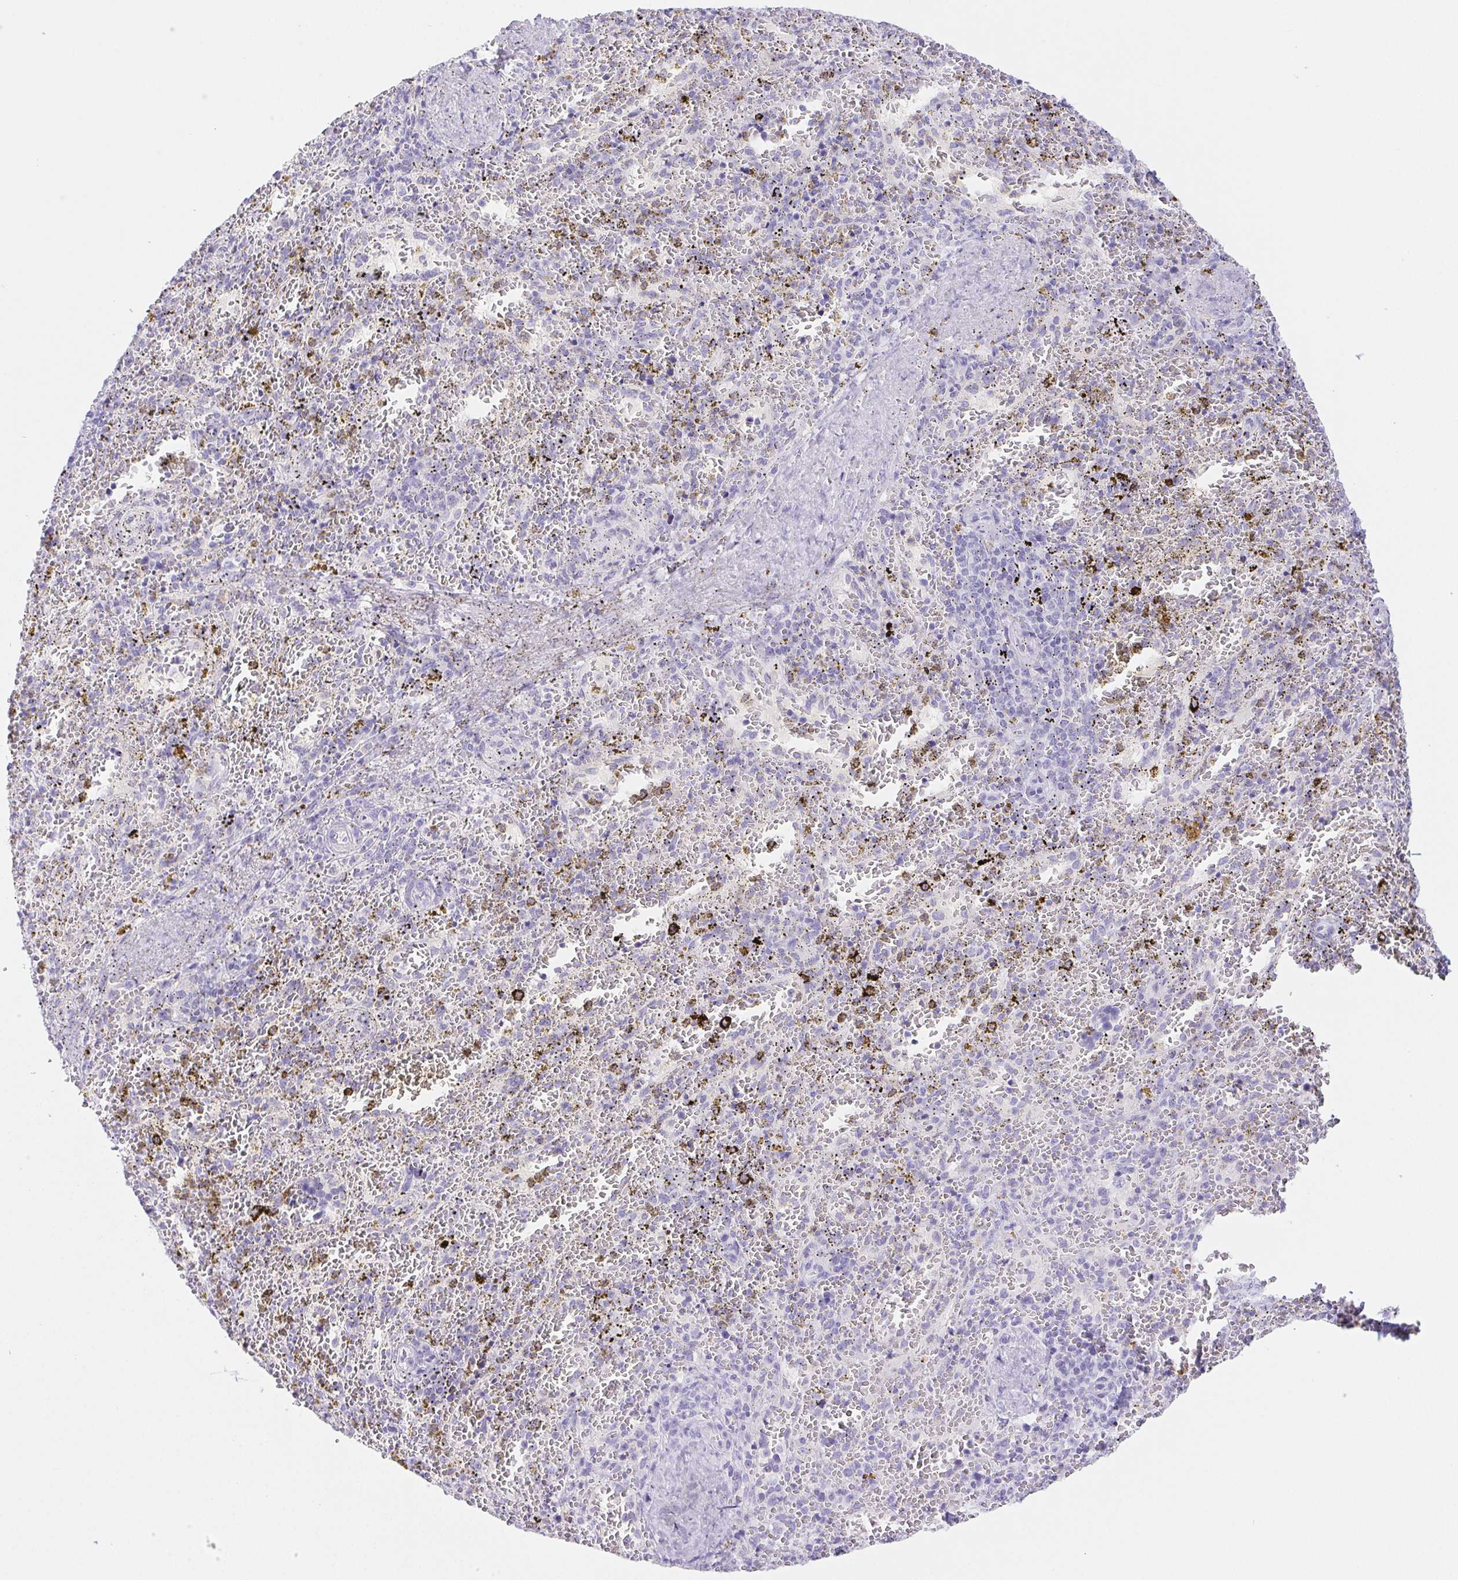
{"staining": {"intensity": "negative", "quantity": "none", "location": "none"}, "tissue": "spleen", "cell_type": "Cells in red pulp", "image_type": "normal", "snomed": [{"axis": "morphology", "description": "Normal tissue, NOS"}, {"axis": "topography", "description": "Spleen"}], "caption": "An immunohistochemistry micrograph of normal spleen is shown. There is no staining in cells in red pulp of spleen. The staining was performed using DAB to visualize the protein expression in brown, while the nuclei were stained in blue with hematoxylin (Magnification: 20x).", "gene": "PNLIP", "patient": {"sex": "female", "age": 50}}